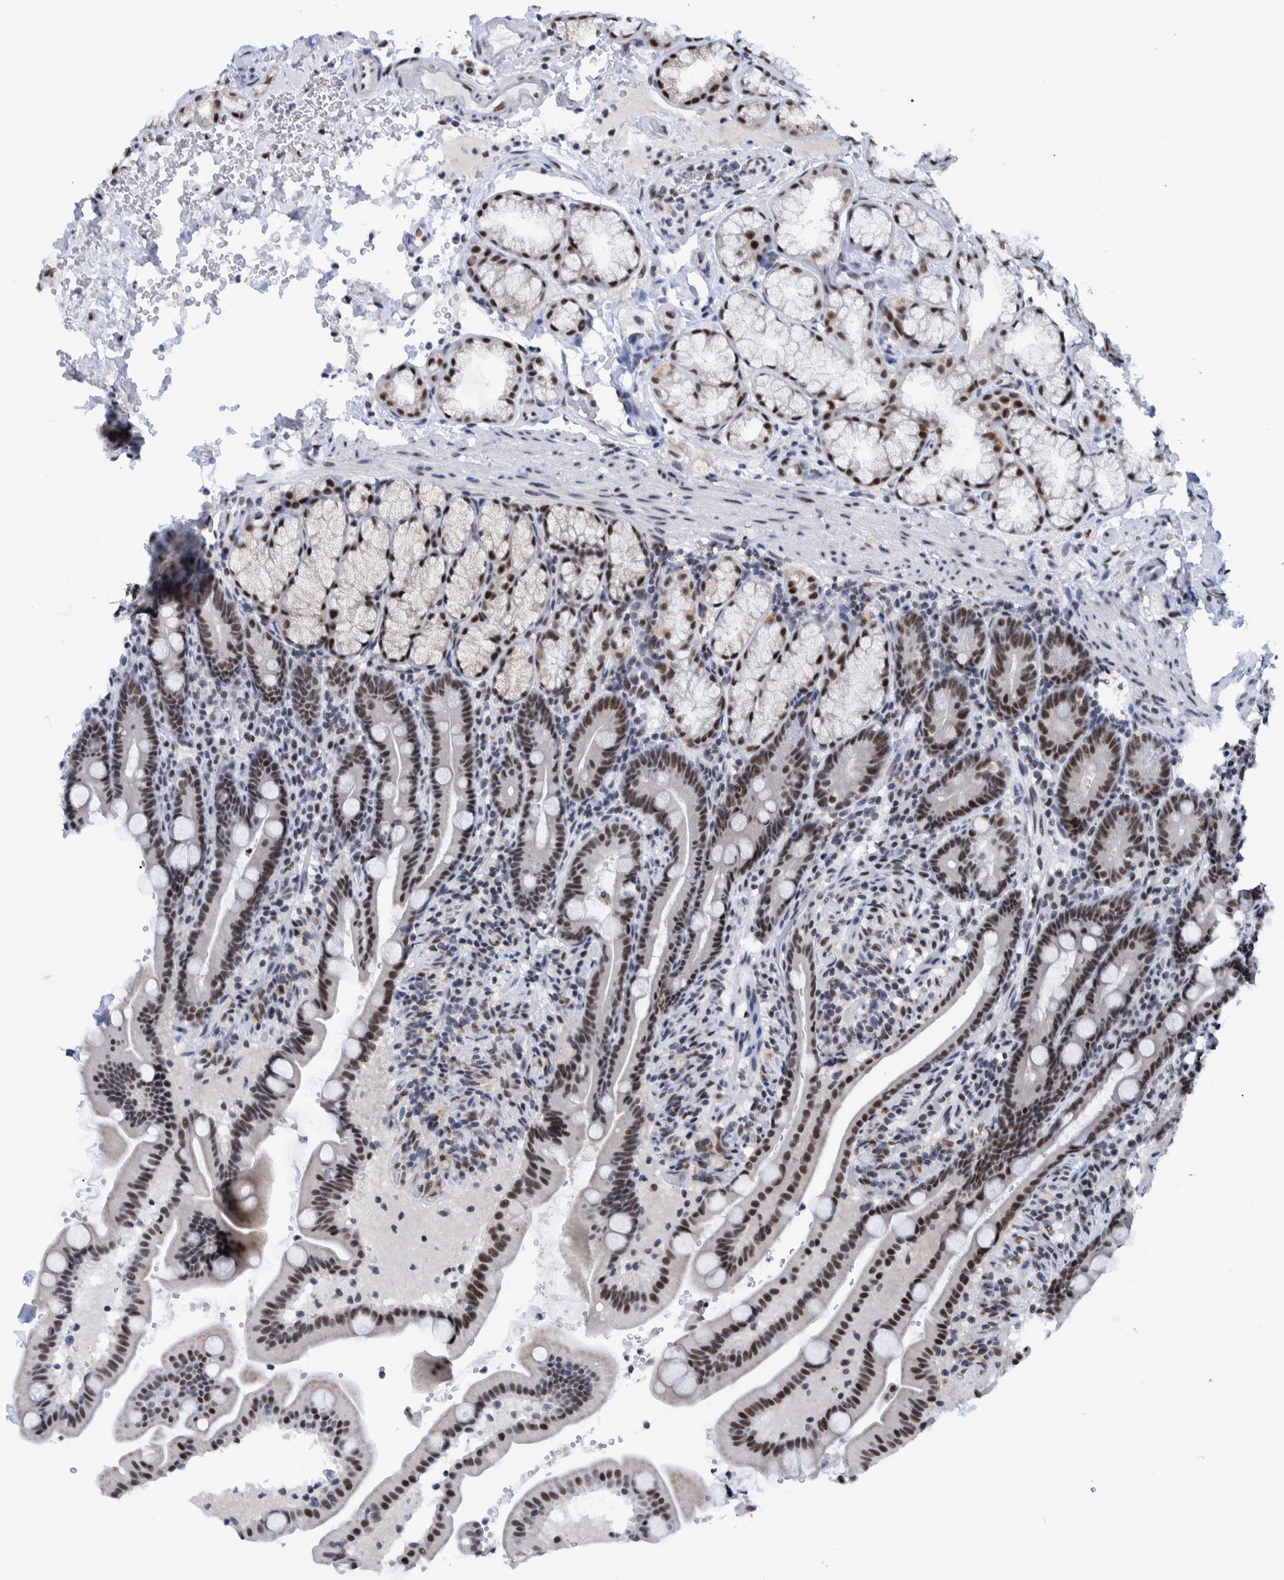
{"staining": {"intensity": "strong", "quantity": ">75%", "location": "nuclear"}, "tissue": "duodenum", "cell_type": "Glandular cells", "image_type": "normal", "snomed": [{"axis": "morphology", "description": "Normal tissue, NOS"}, {"axis": "topography", "description": "Duodenum"}], "caption": "Protein analysis of normal duodenum exhibits strong nuclear staining in approximately >75% of glandular cells.", "gene": "EFTUD2", "patient": {"sex": "male", "age": 54}}